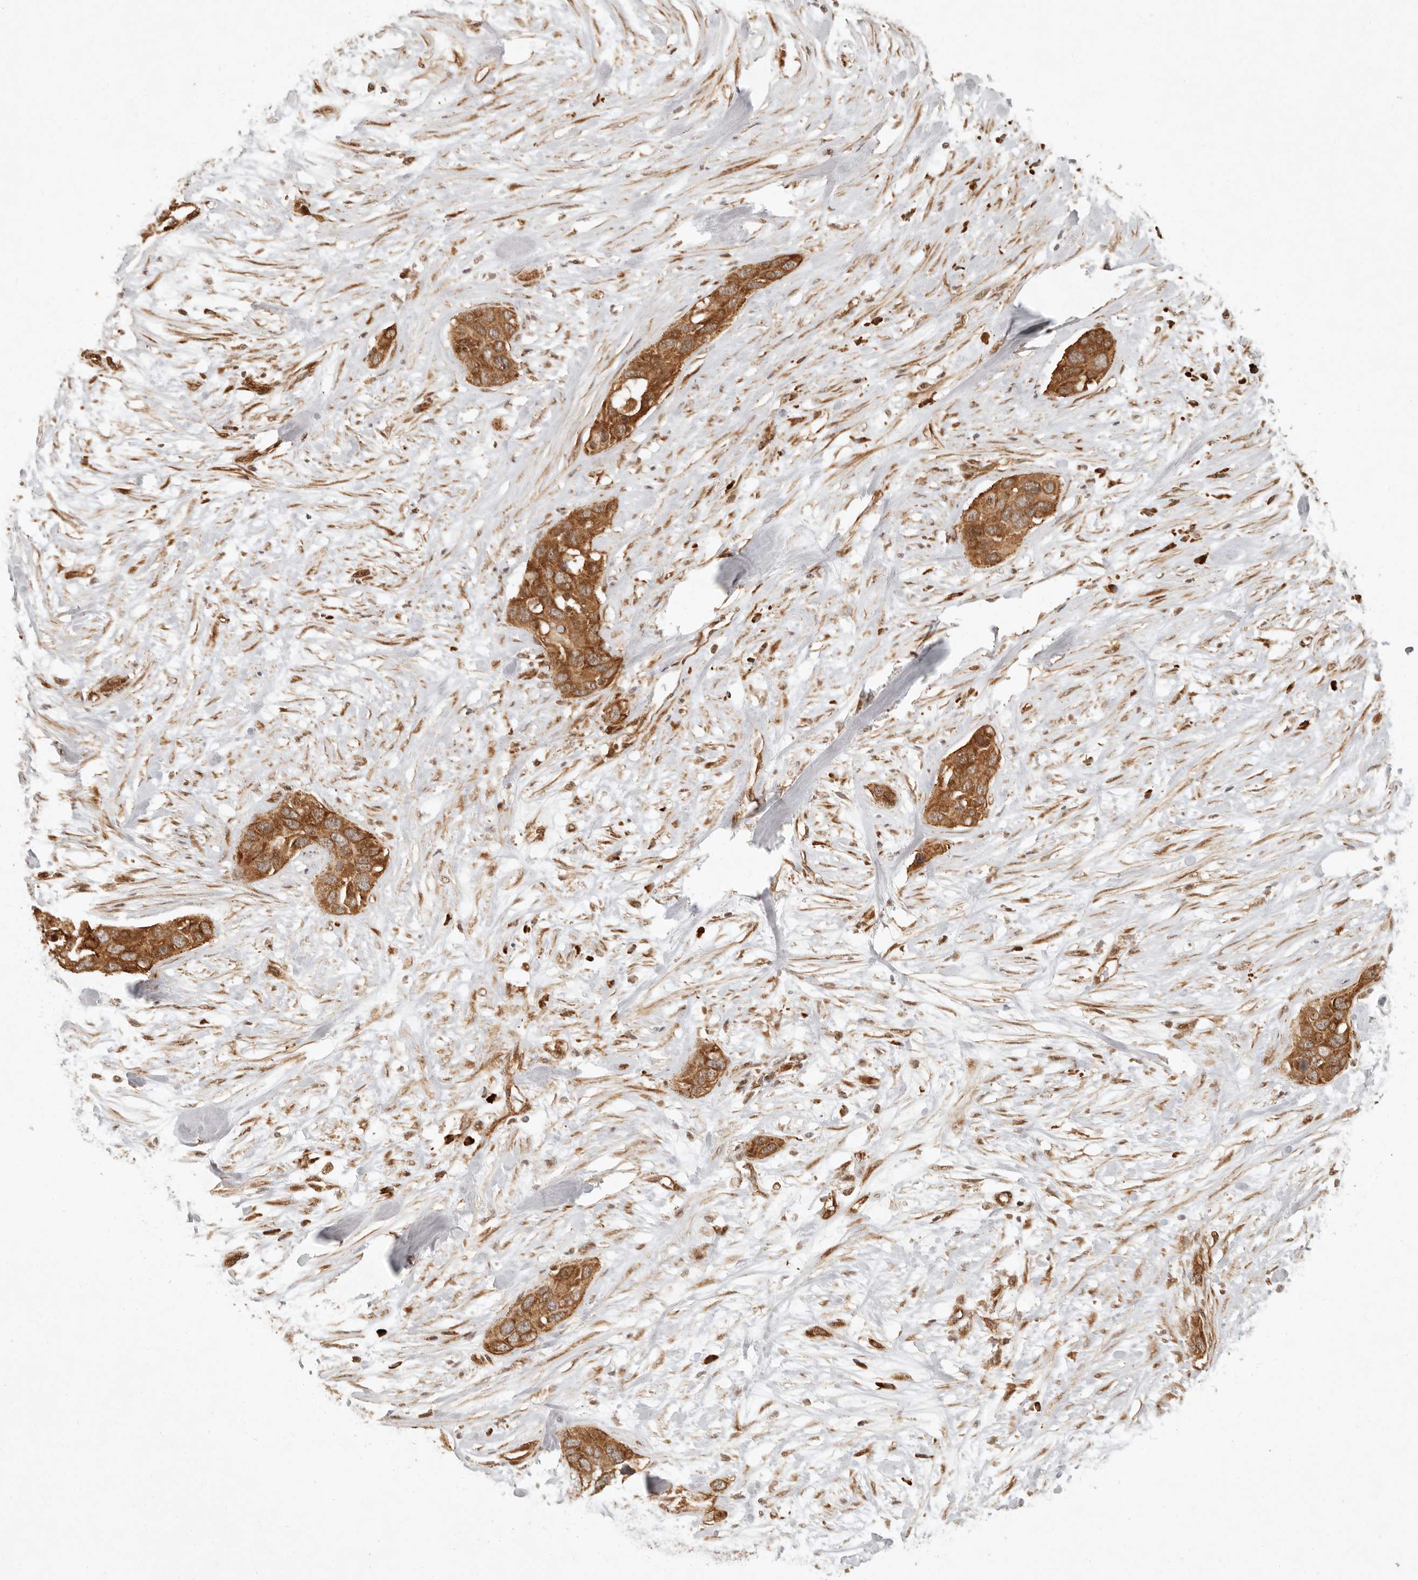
{"staining": {"intensity": "moderate", "quantity": ">75%", "location": "cytoplasmic/membranous"}, "tissue": "pancreatic cancer", "cell_type": "Tumor cells", "image_type": "cancer", "snomed": [{"axis": "morphology", "description": "Adenocarcinoma, NOS"}, {"axis": "topography", "description": "Pancreas"}], "caption": "Tumor cells show medium levels of moderate cytoplasmic/membranous staining in approximately >75% of cells in pancreatic adenocarcinoma. Using DAB (brown) and hematoxylin (blue) stains, captured at high magnification using brightfield microscopy.", "gene": "KLHL38", "patient": {"sex": "female", "age": 60}}